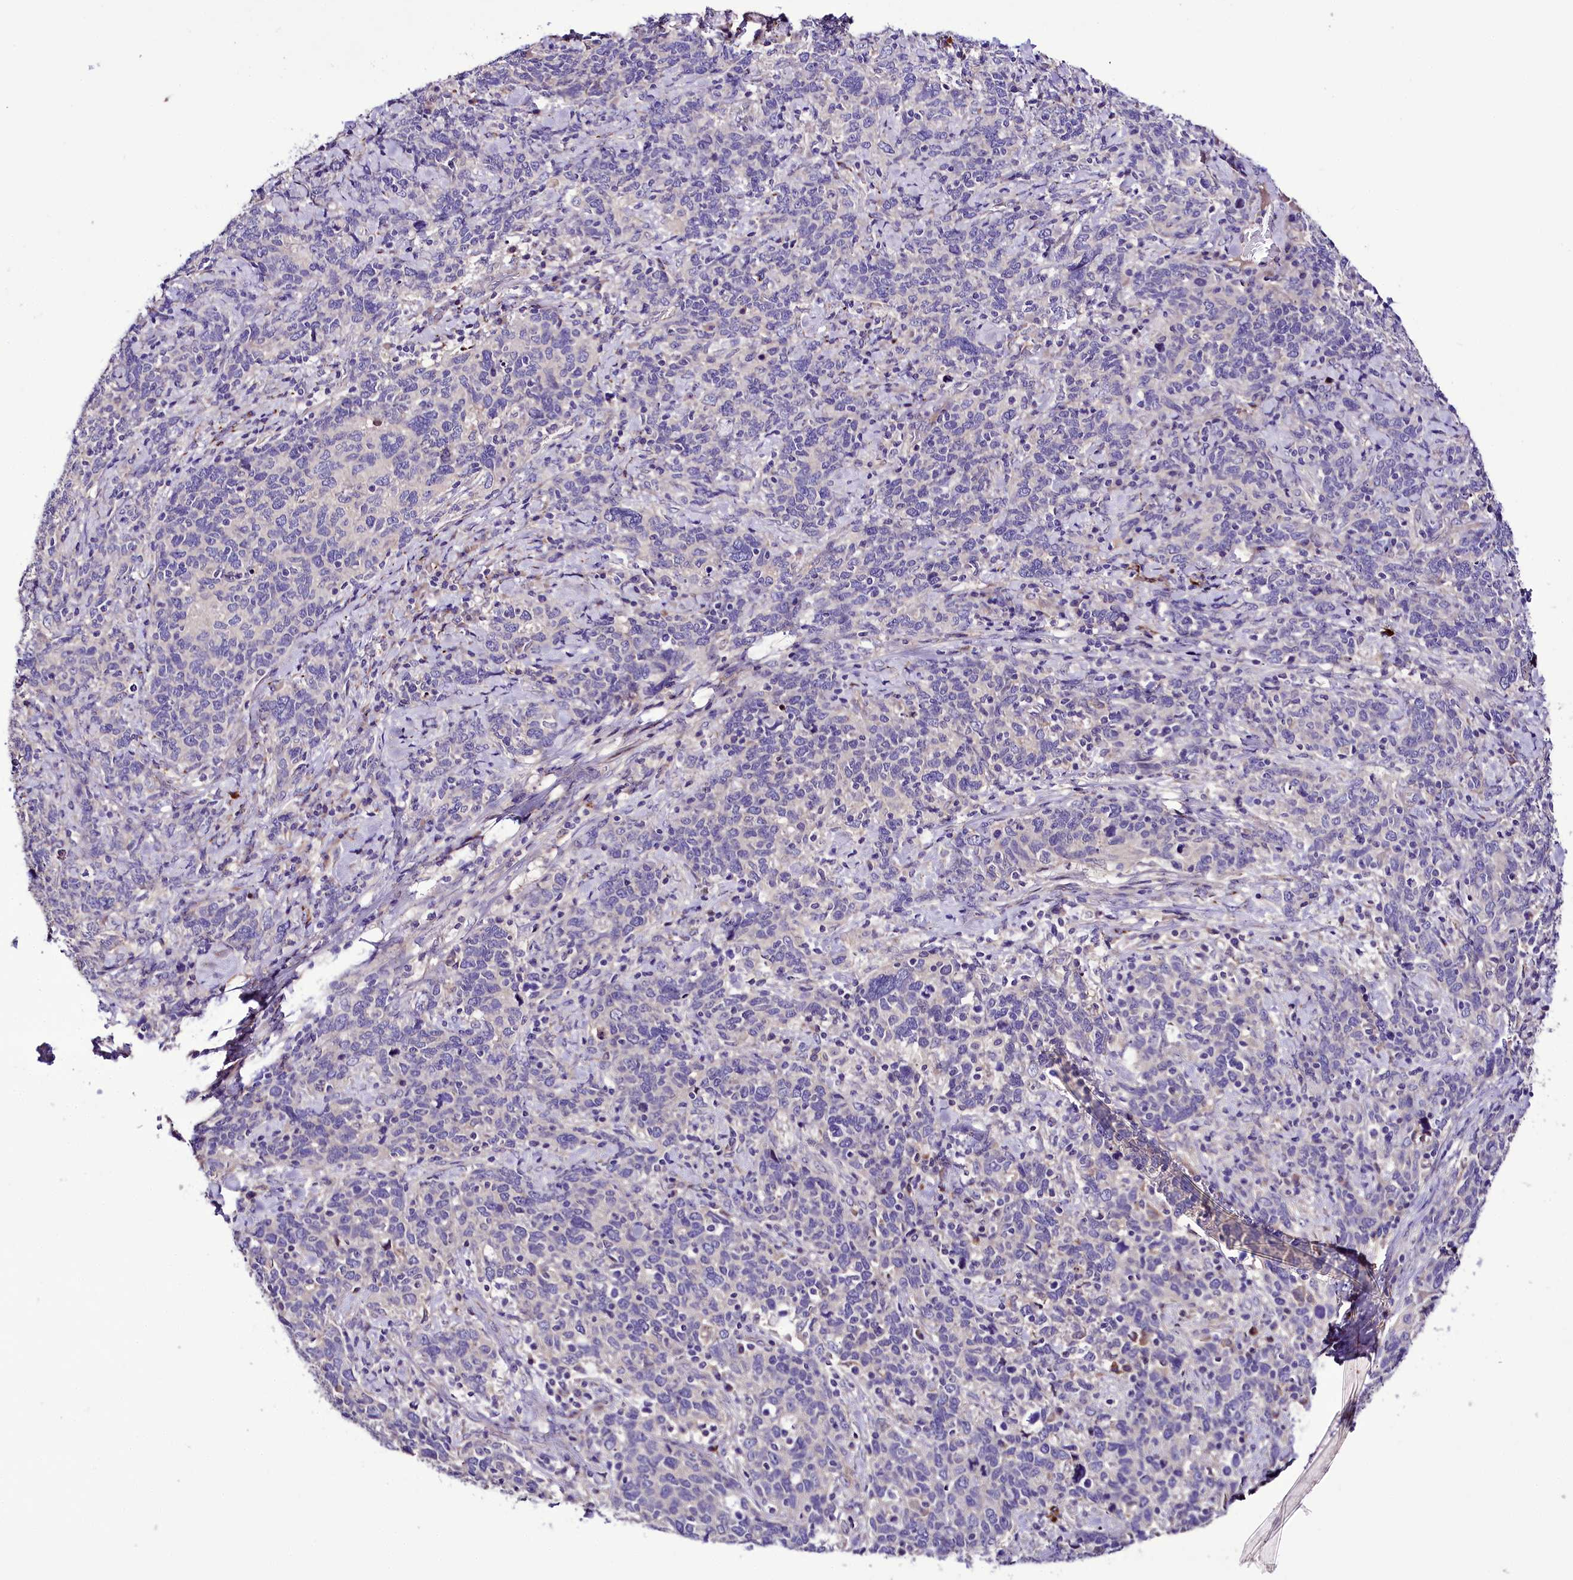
{"staining": {"intensity": "negative", "quantity": "none", "location": "none"}, "tissue": "cervical cancer", "cell_type": "Tumor cells", "image_type": "cancer", "snomed": [{"axis": "morphology", "description": "Squamous cell carcinoma, NOS"}, {"axis": "topography", "description": "Cervix"}], "caption": "Image shows no significant protein staining in tumor cells of cervical squamous cell carcinoma.", "gene": "PPP1R32", "patient": {"sex": "female", "age": 41}}